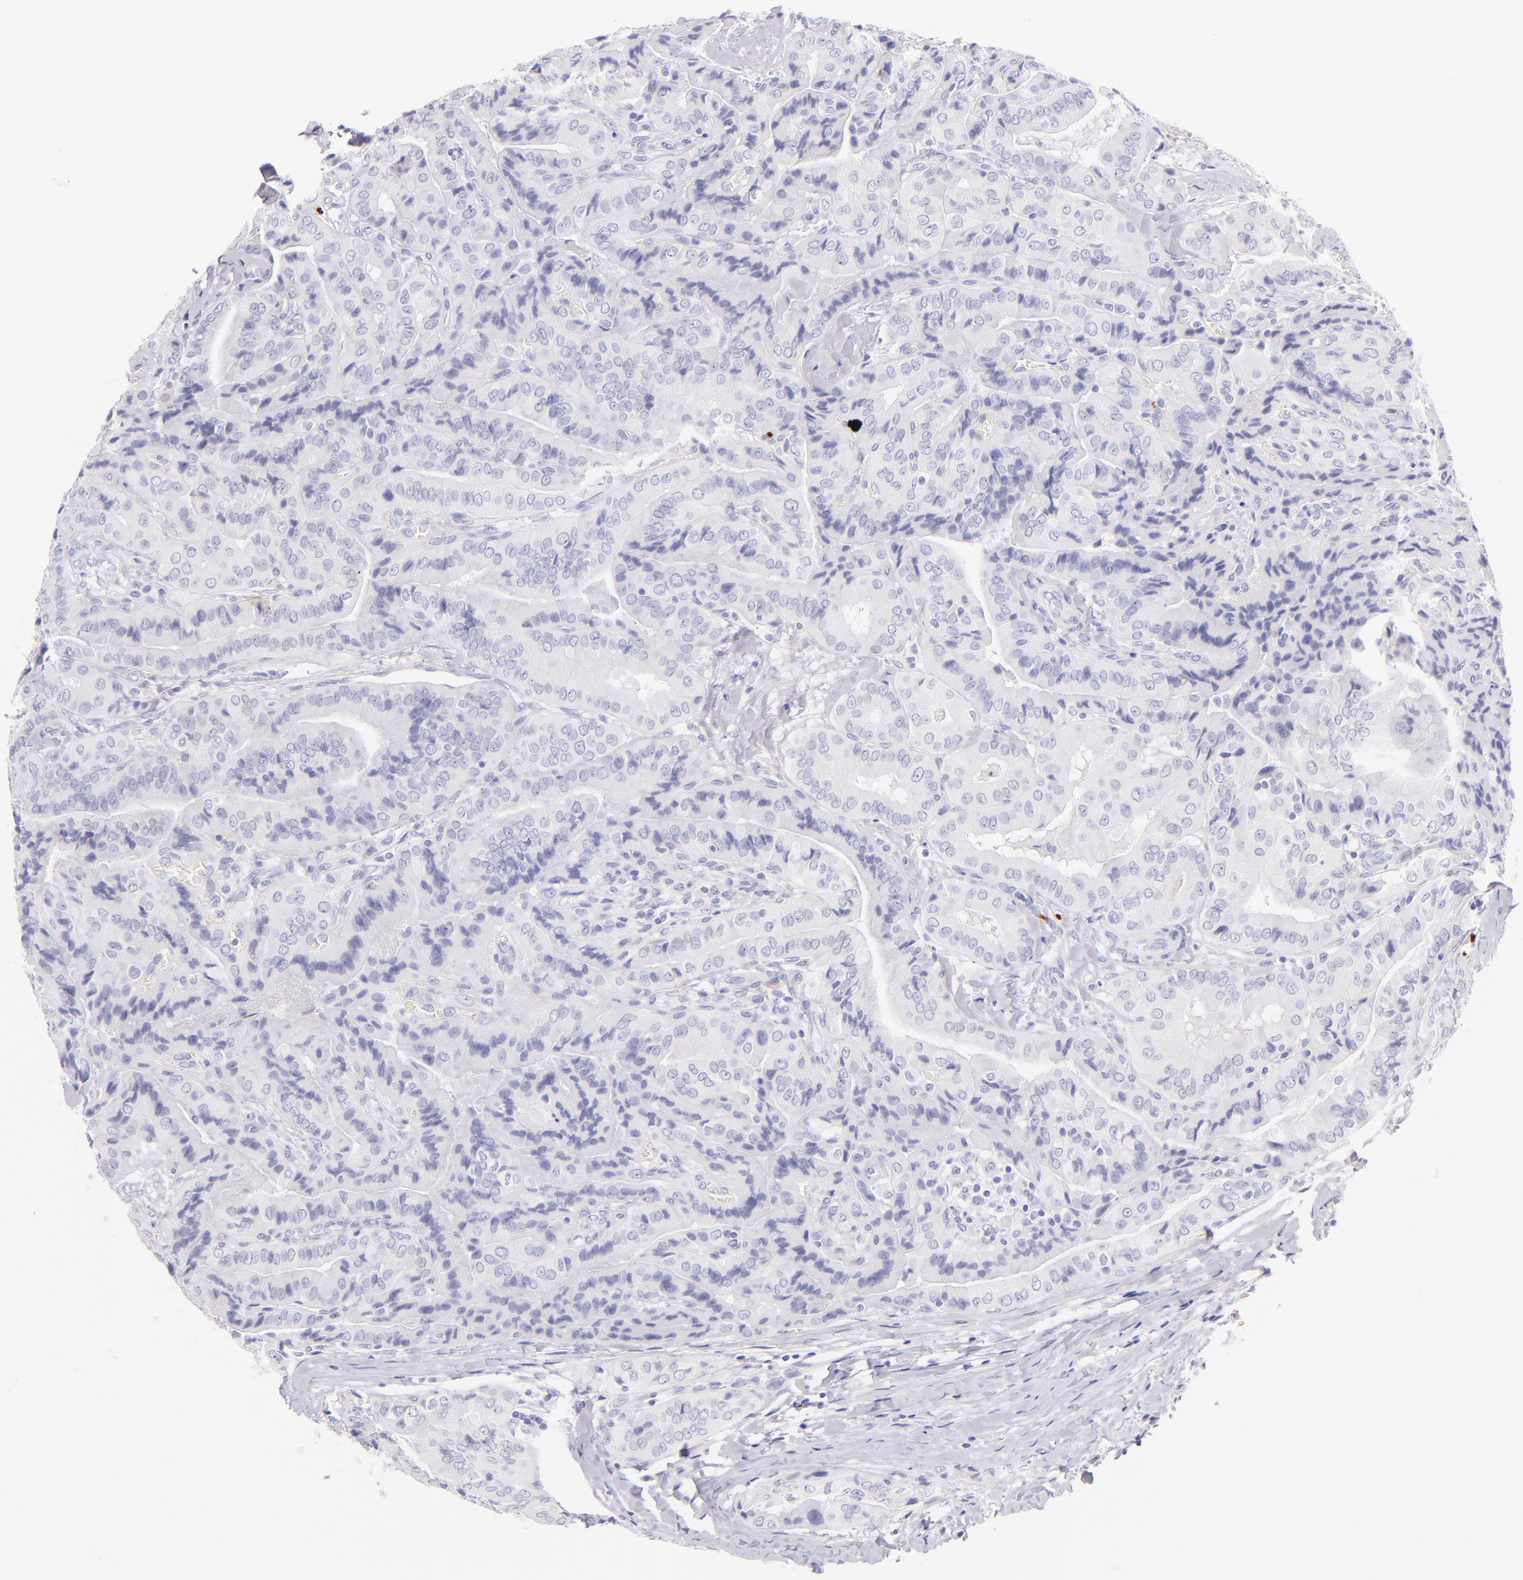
{"staining": {"intensity": "negative", "quantity": "none", "location": "none"}, "tissue": "thyroid cancer", "cell_type": "Tumor cells", "image_type": "cancer", "snomed": [{"axis": "morphology", "description": "Papillary adenocarcinoma, NOS"}, {"axis": "topography", "description": "Thyroid gland"}], "caption": "A micrograph of thyroid cancer (papillary adenocarcinoma) stained for a protein demonstrates no brown staining in tumor cells.", "gene": "SDC1", "patient": {"sex": "female", "age": 71}}